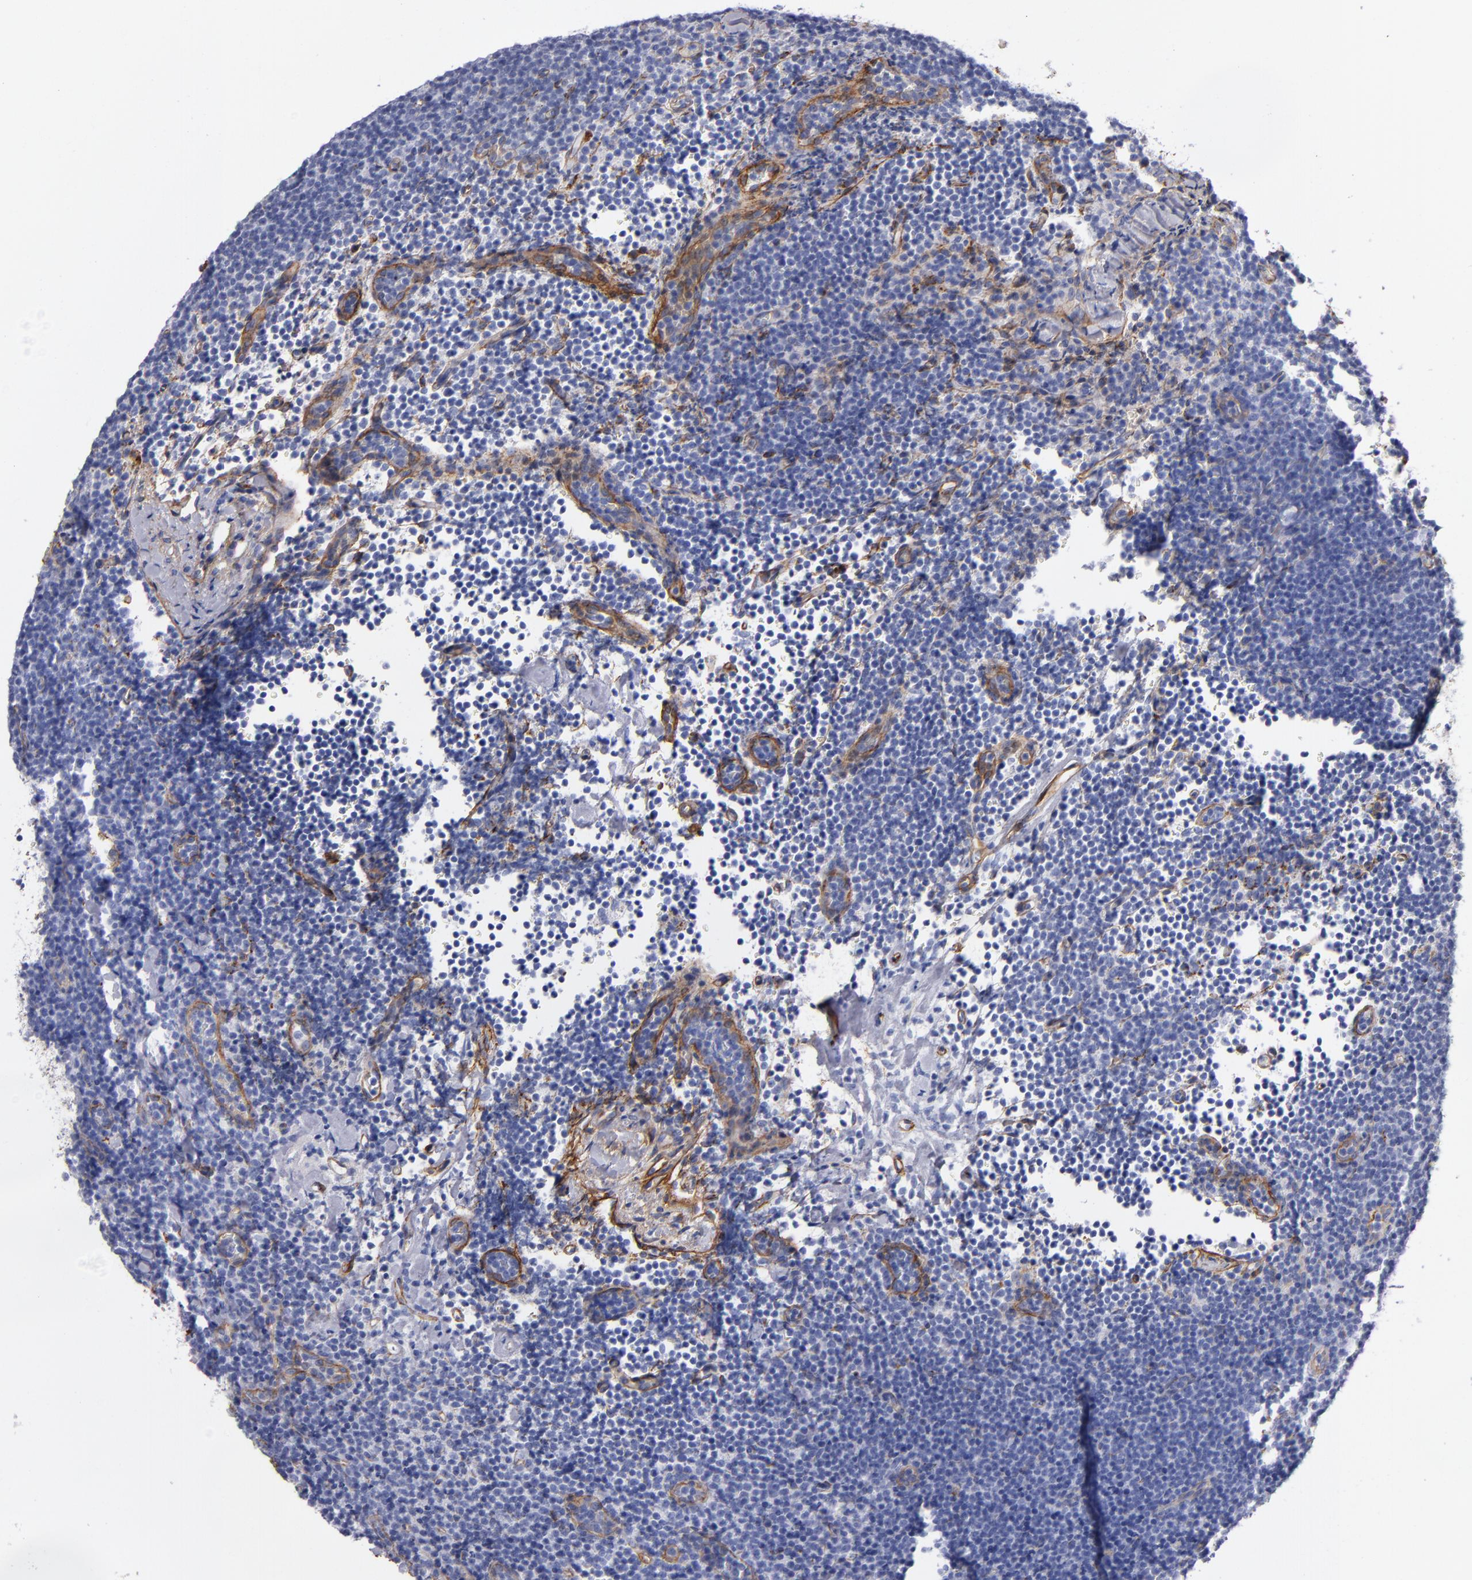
{"staining": {"intensity": "negative", "quantity": "none", "location": "none"}, "tissue": "lymphoma", "cell_type": "Tumor cells", "image_type": "cancer", "snomed": [{"axis": "morphology", "description": "Malignant lymphoma, non-Hodgkin's type, High grade"}, {"axis": "topography", "description": "Lymph node"}], "caption": "Immunohistochemistry (IHC) micrograph of neoplastic tissue: human malignant lymphoma, non-Hodgkin's type (high-grade) stained with DAB (3,3'-diaminobenzidine) displays no significant protein staining in tumor cells.", "gene": "LAMC1", "patient": {"sex": "female", "age": 58}}